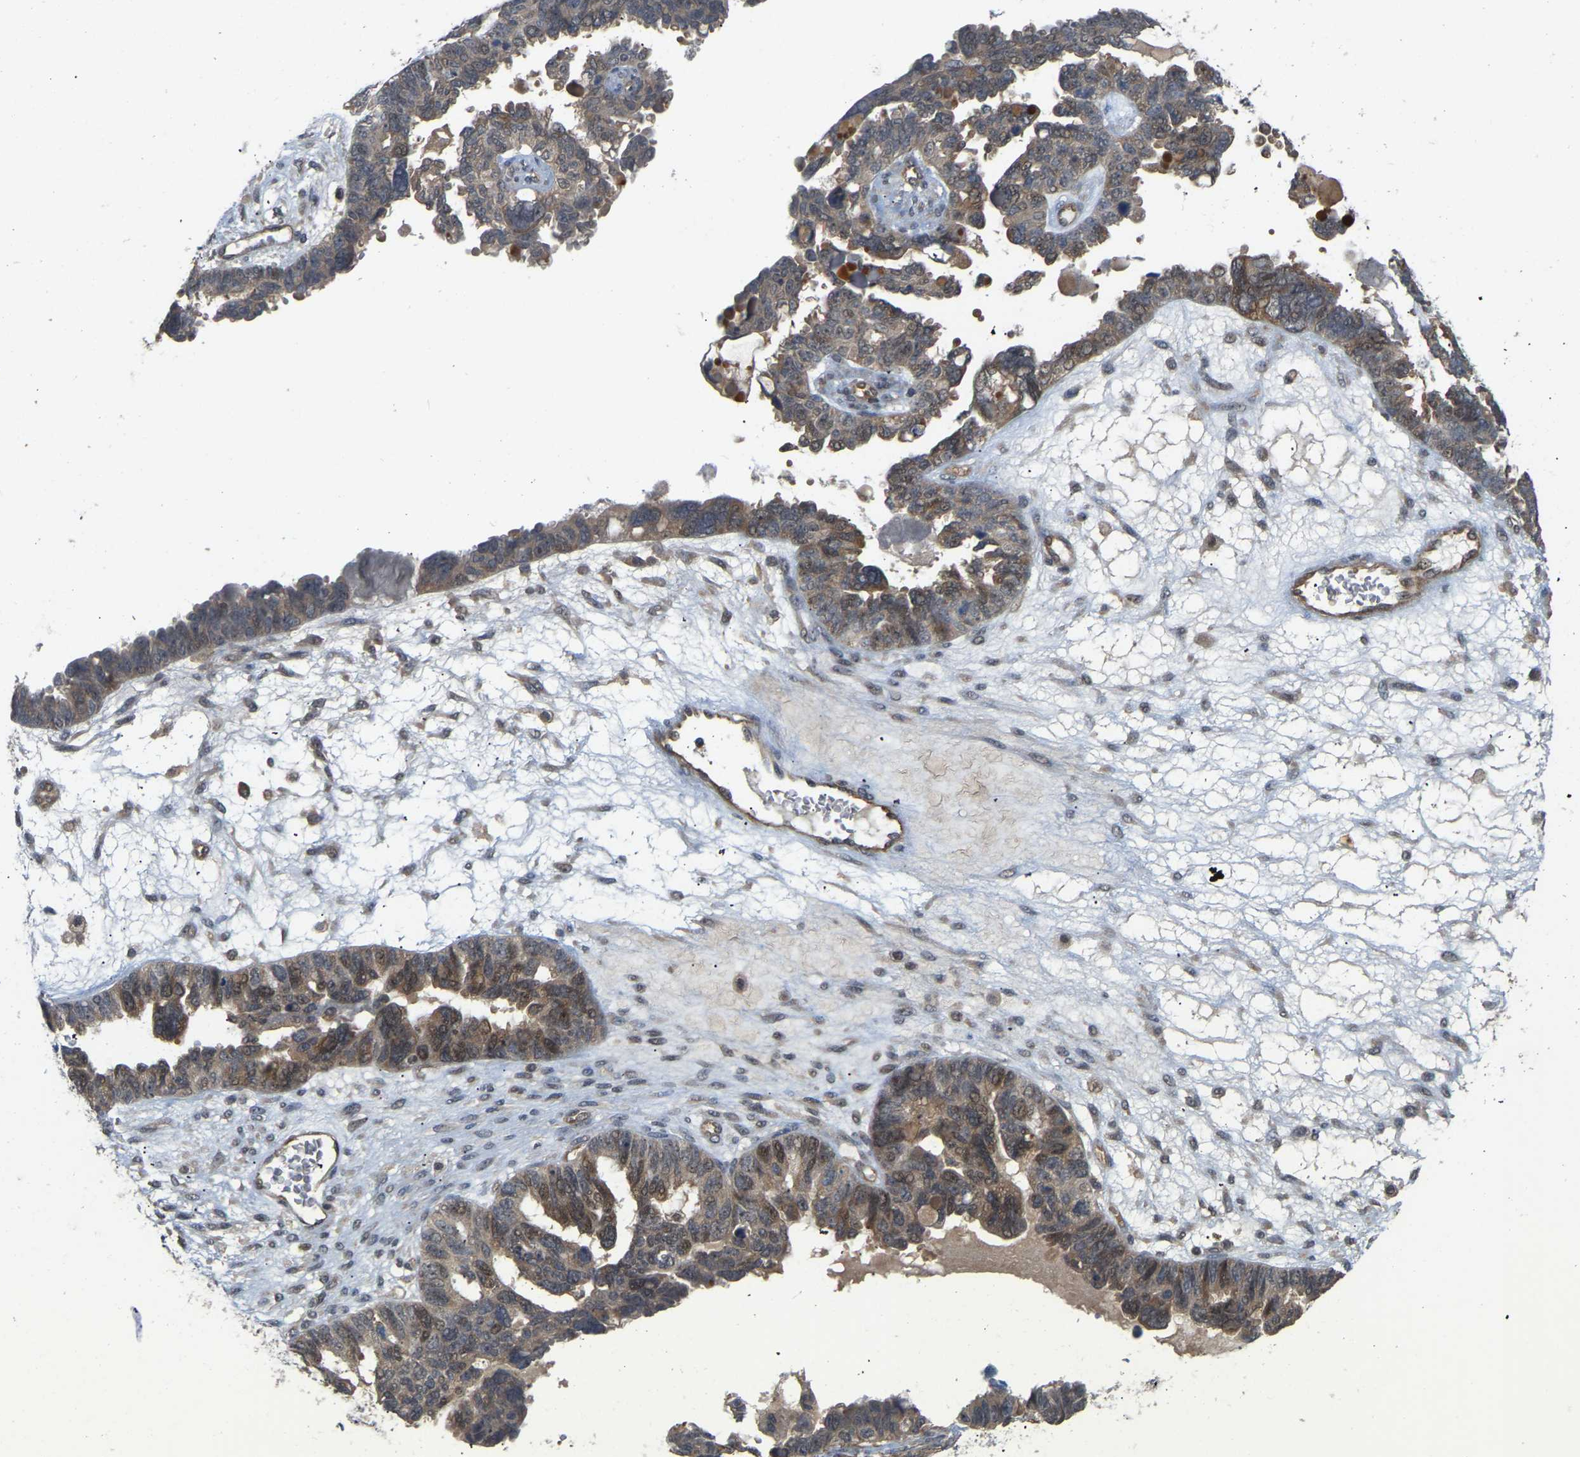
{"staining": {"intensity": "weak", "quantity": ">75%", "location": "cytoplasmic/membranous,nuclear"}, "tissue": "ovarian cancer", "cell_type": "Tumor cells", "image_type": "cancer", "snomed": [{"axis": "morphology", "description": "Cystadenocarcinoma, serous, NOS"}, {"axis": "topography", "description": "Ovary"}], "caption": "Brown immunohistochemical staining in ovarian serous cystadenocarcinoma reveals weak cytoplasmic/membranous and nuclear staining in about >75% of tumor cells.", "gene": "LIMK2", "patient": {"sex": "female", "age": 79}}